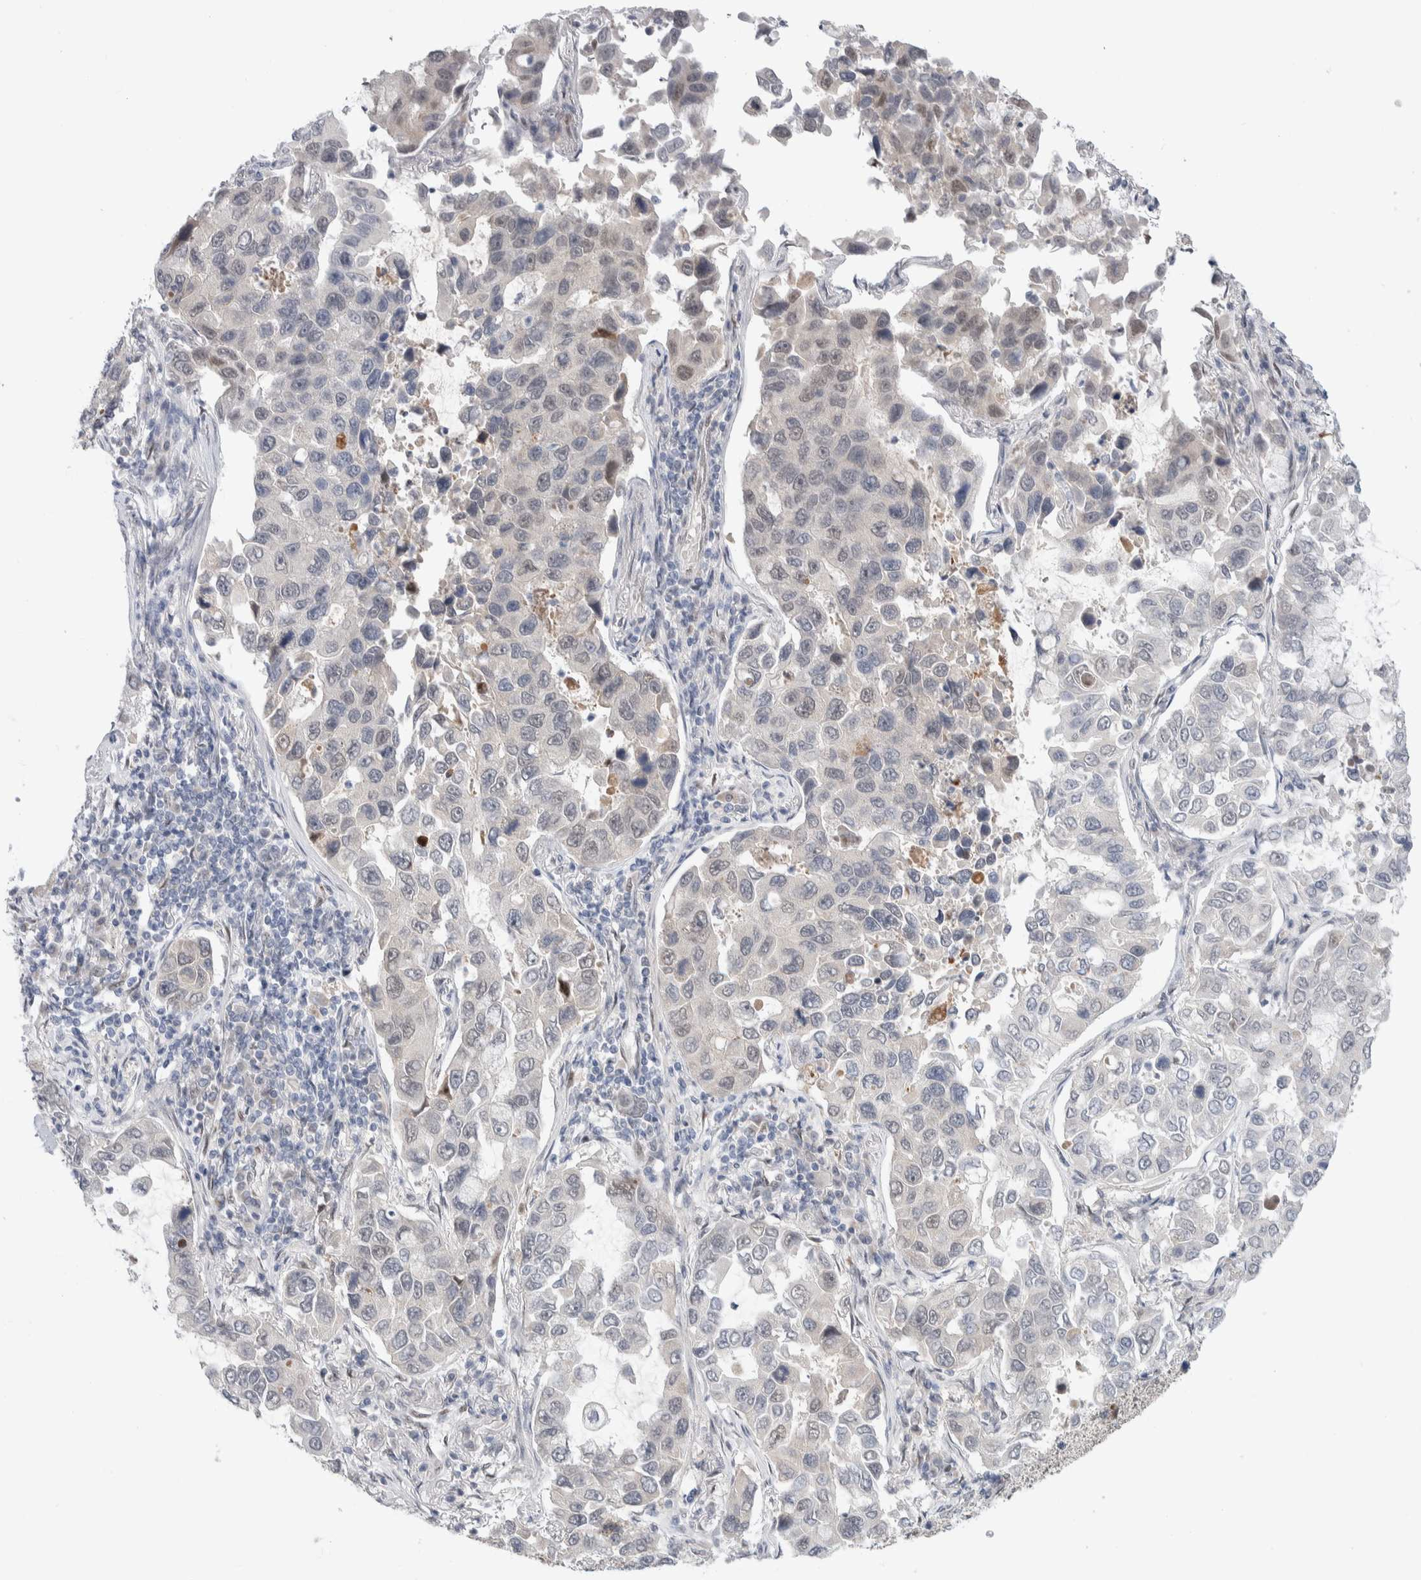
{"staining": {"intensity": "weak", "quantity": "<25%", "location": "nuclear"}, "tissue": "lung cancer", "cell_type": "Tumor cells", "image_type": "cancer", "snomed": [{"axis": "morphology", "description": "Adenocarcinoma, NOS"}, {"axis": "topography", "description": "Lung"}], "caption": "Protein analysis of lung cancer demonstrates no significant staining in tumor cells.", "gene": "PRMT1", "patient": {"sex": "male", "age": 64}}